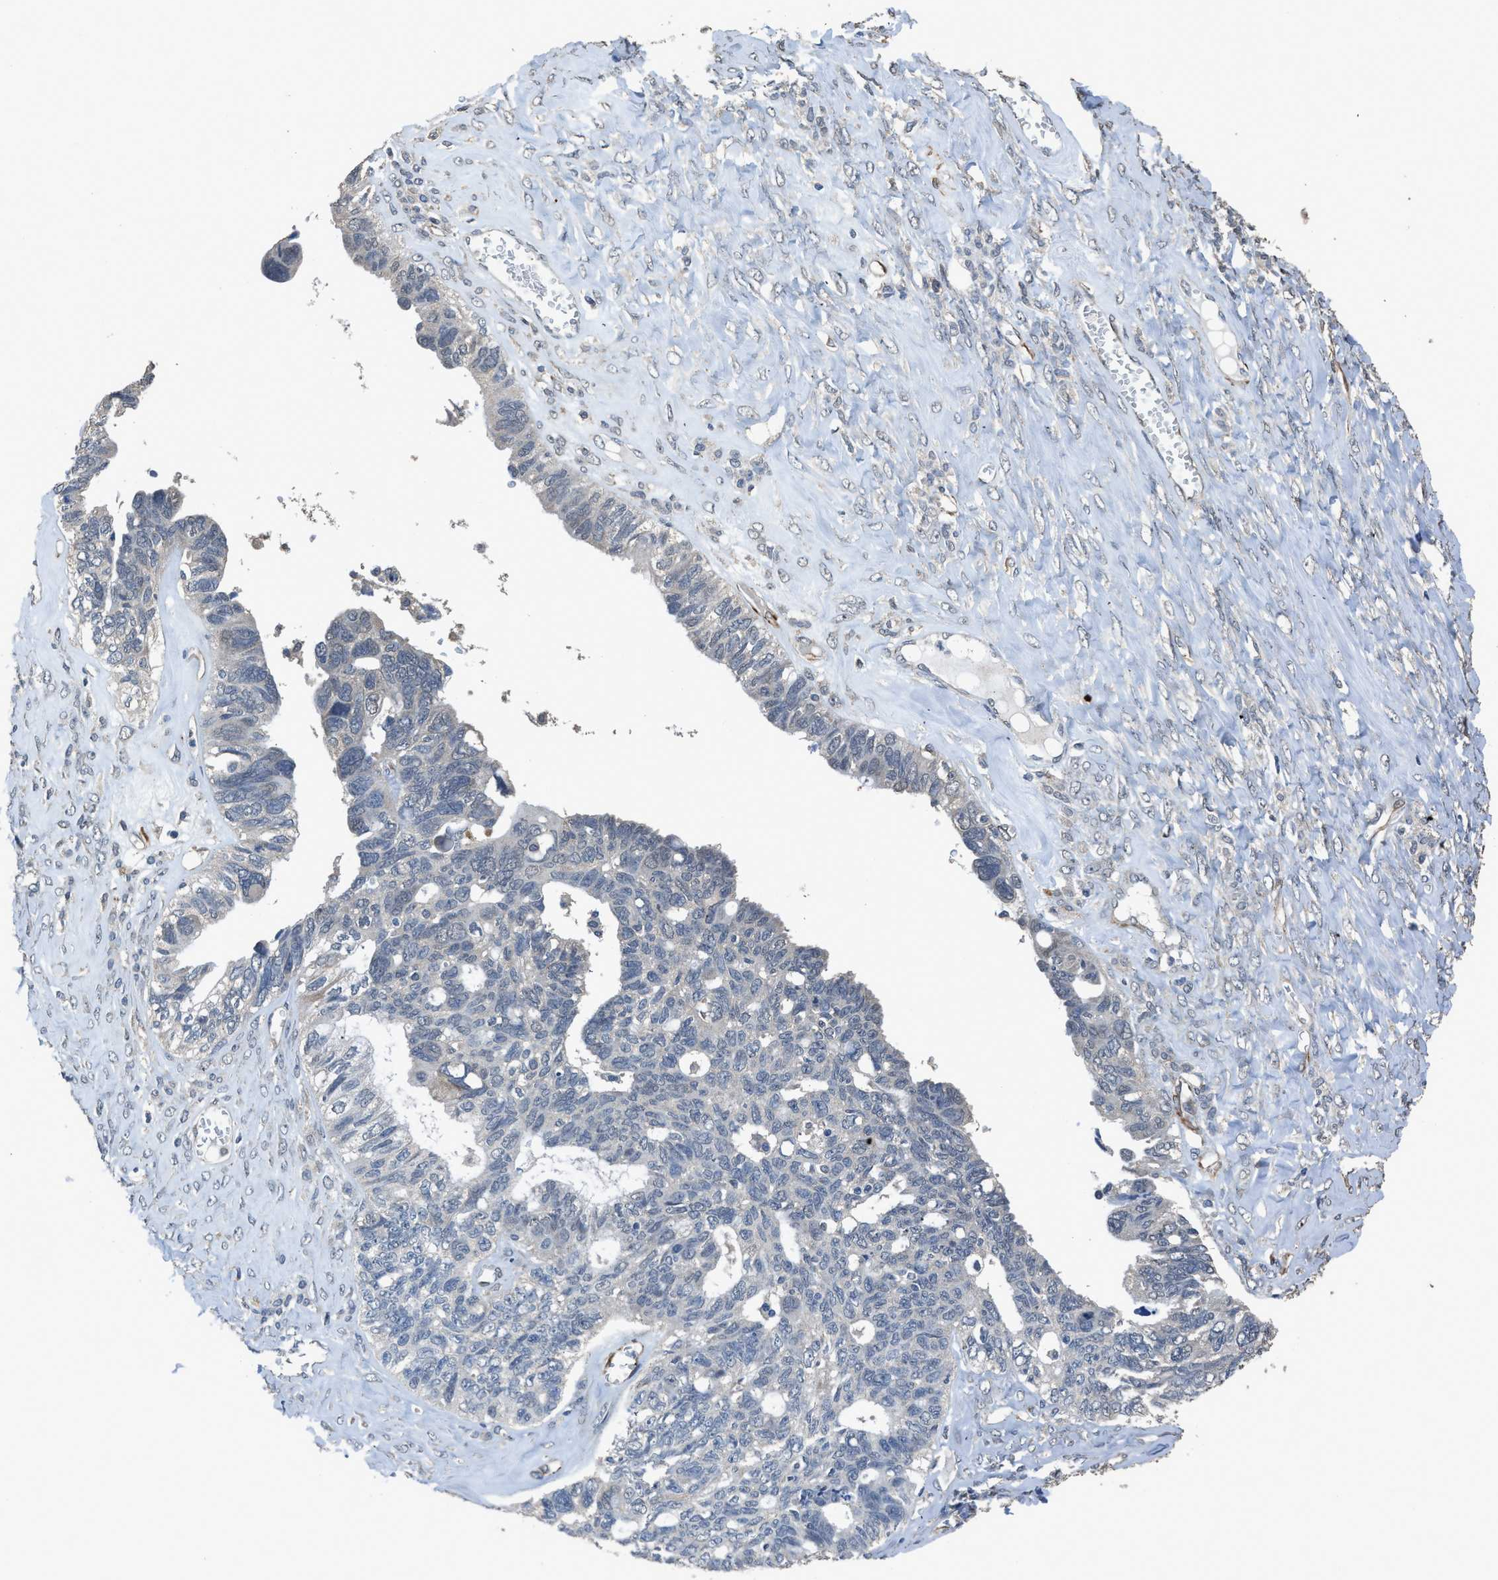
{"staining": {"intensity": "negative", "quantity": "none", "location": "none"}, "tissue": "ovarian cancer", "cell_type": "Tumor cells", "image_type": "cancer", "snomed": [{"axis": "morphology", "description": "Cystadenocarcinoma, serous, NOS"}, {"axis": "topography", "description": "Ovary"}], "caption": "Micrograph shows no significant protein positivity in tumor cells of serous cystadenocarcinoma (ovarian). The staining was performed using DAB to visualize the protein expression in brown, while the nuclei were stained in blue with hematoxylin (Magnification: 20x).", "gene": "SYNM", "patient": {"sex": "female", "age": 79}}